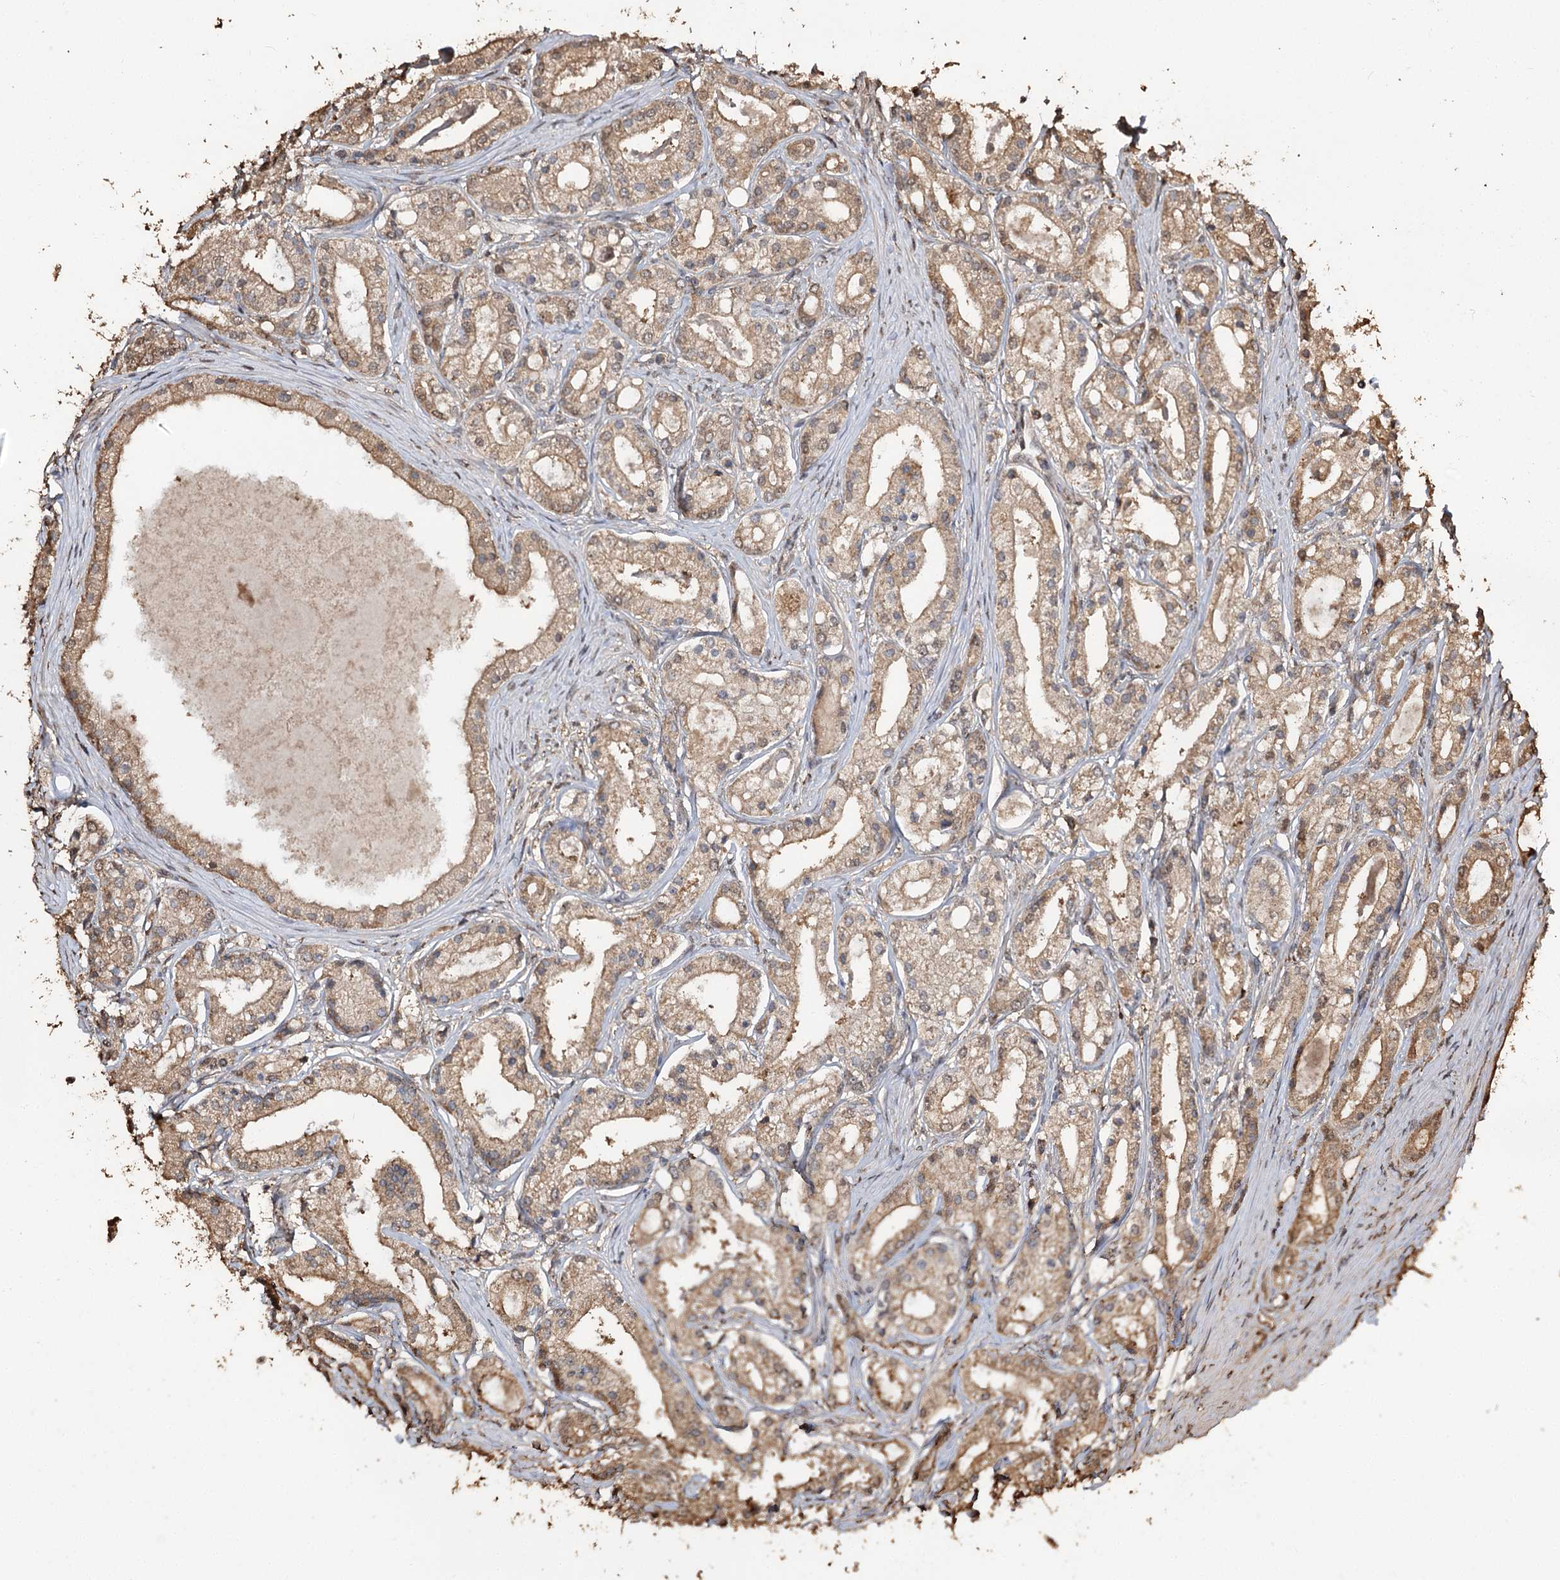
{"staining": {"intensity": "moderate", "quantity": ">75%", "location": "cytoplasmic/membranous"}, "tissue": "prostate cancer", "cell_type": "Tumor cells", "image_type": "cancer", "snomed": [{"axis": "morphology", "description": "Adenocarcinoma, High grade"}, {"axis": "topography", "description": "Prostate"}], "caption": "A histopathology image of human prostate adenocarcinoma (high-grade) stained for a protein shows moderate cytoplasmic/membranous brown staining in tumor cells.", "gene": "PLCH1", "patient": {"sex": "male", "age": 59}}